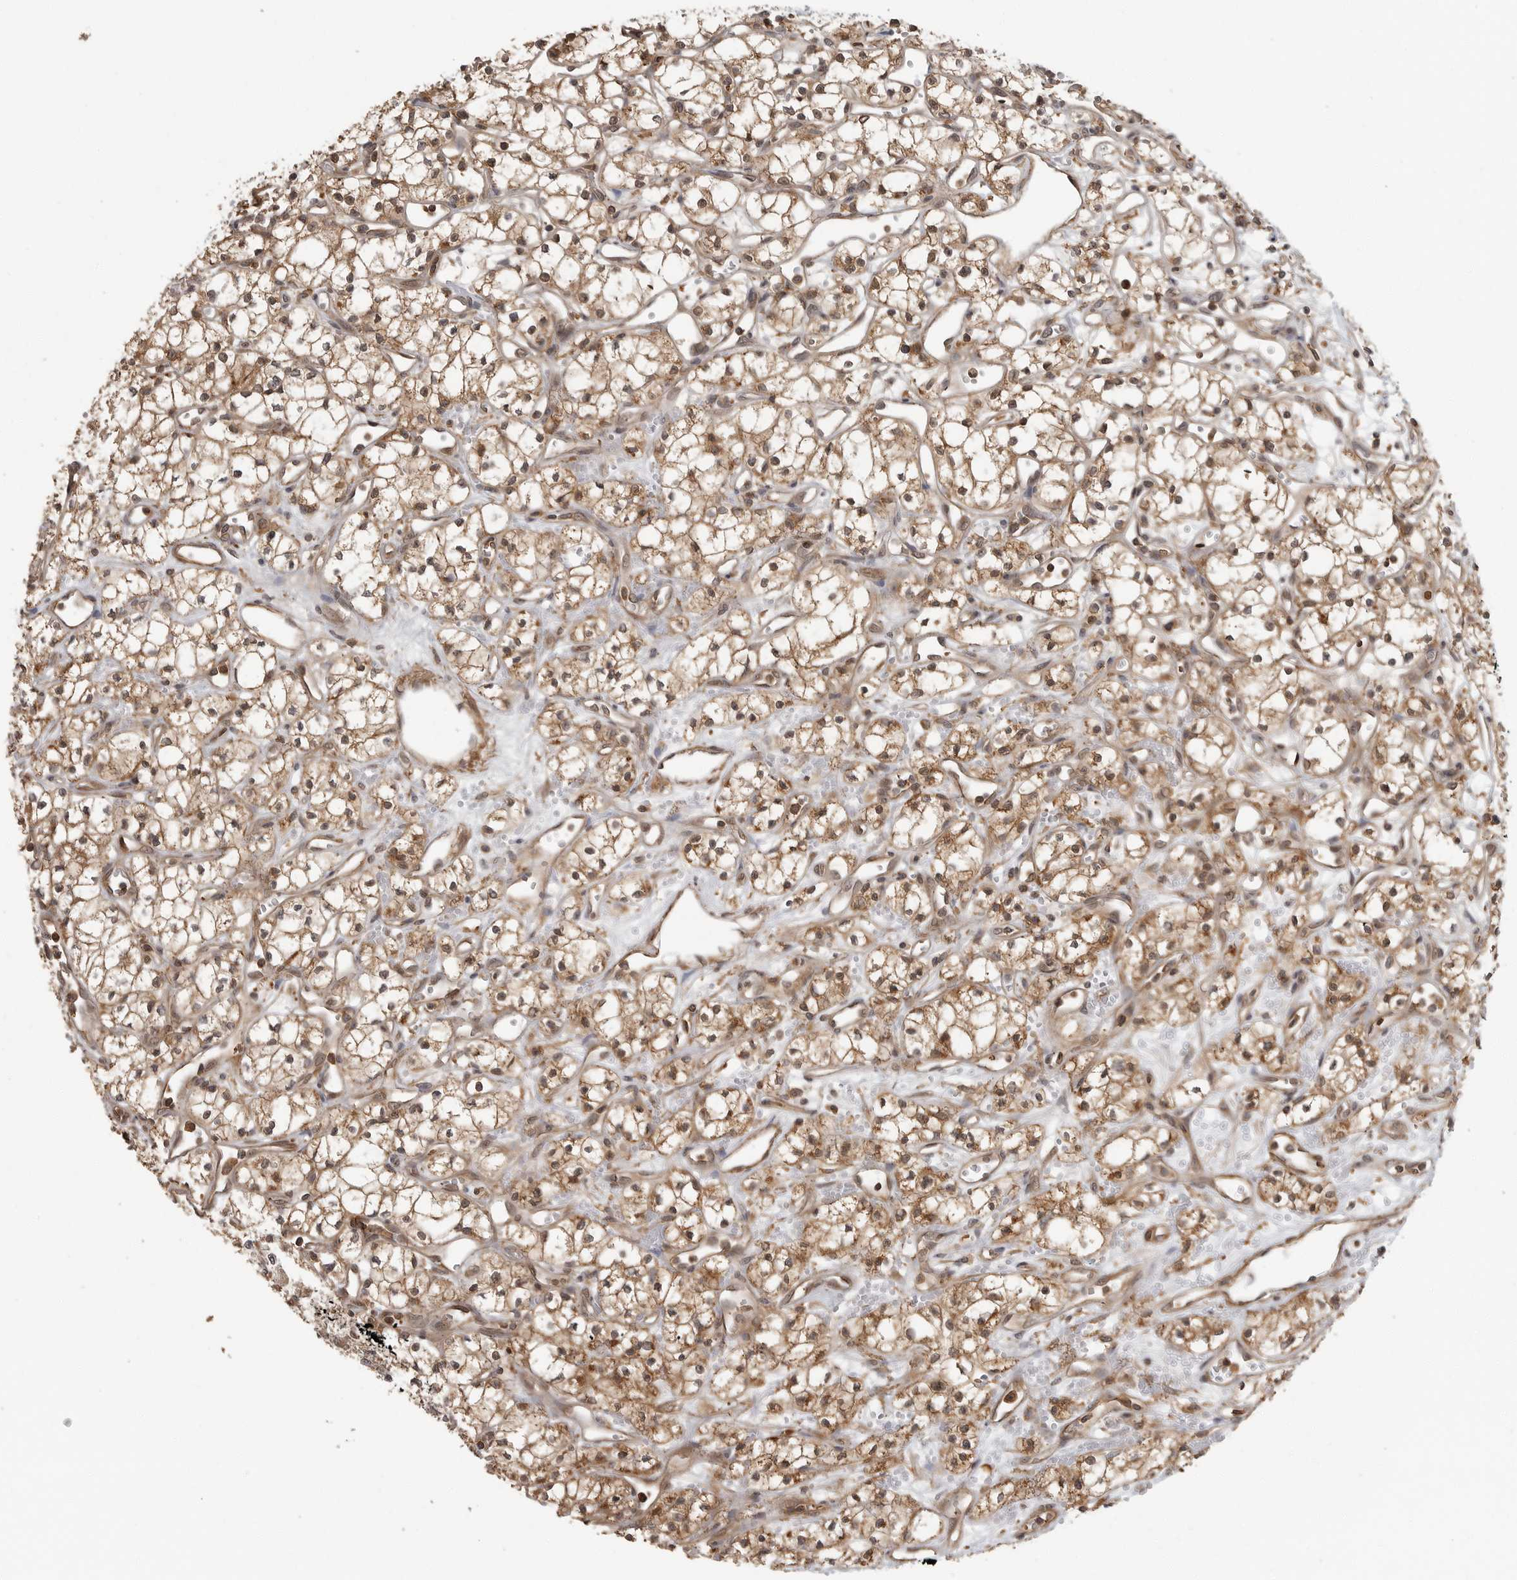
{"staining": {"intensity": "moderate", "quantity": ">75%", "location": "cytoplasmic/membranous,nuclear"}, "tissue": "renal cancer", "cell_type": "Tumor cells", "image_type": "cancer", "snomed": [{"axis": "morphology", "description": "Adenocarcinoma, NOS"}, {"axis": "topography", "description": "Kidney"}], "caption": "Renal cancer (adenocarcinoma) stained with DAB IHC reveals medium levels of moderate cytoplasmic/membranous and nuclear positivity in approximately >75% of tumor cells. The staining is performed using DAB (3,3'-diaminobenzidine) brown chromogen to label protein expression. The nuclei are counter-stained blue using hematoxylin.", "gene": "ERN1", "patient": {"sex": "male", "age": 59}}